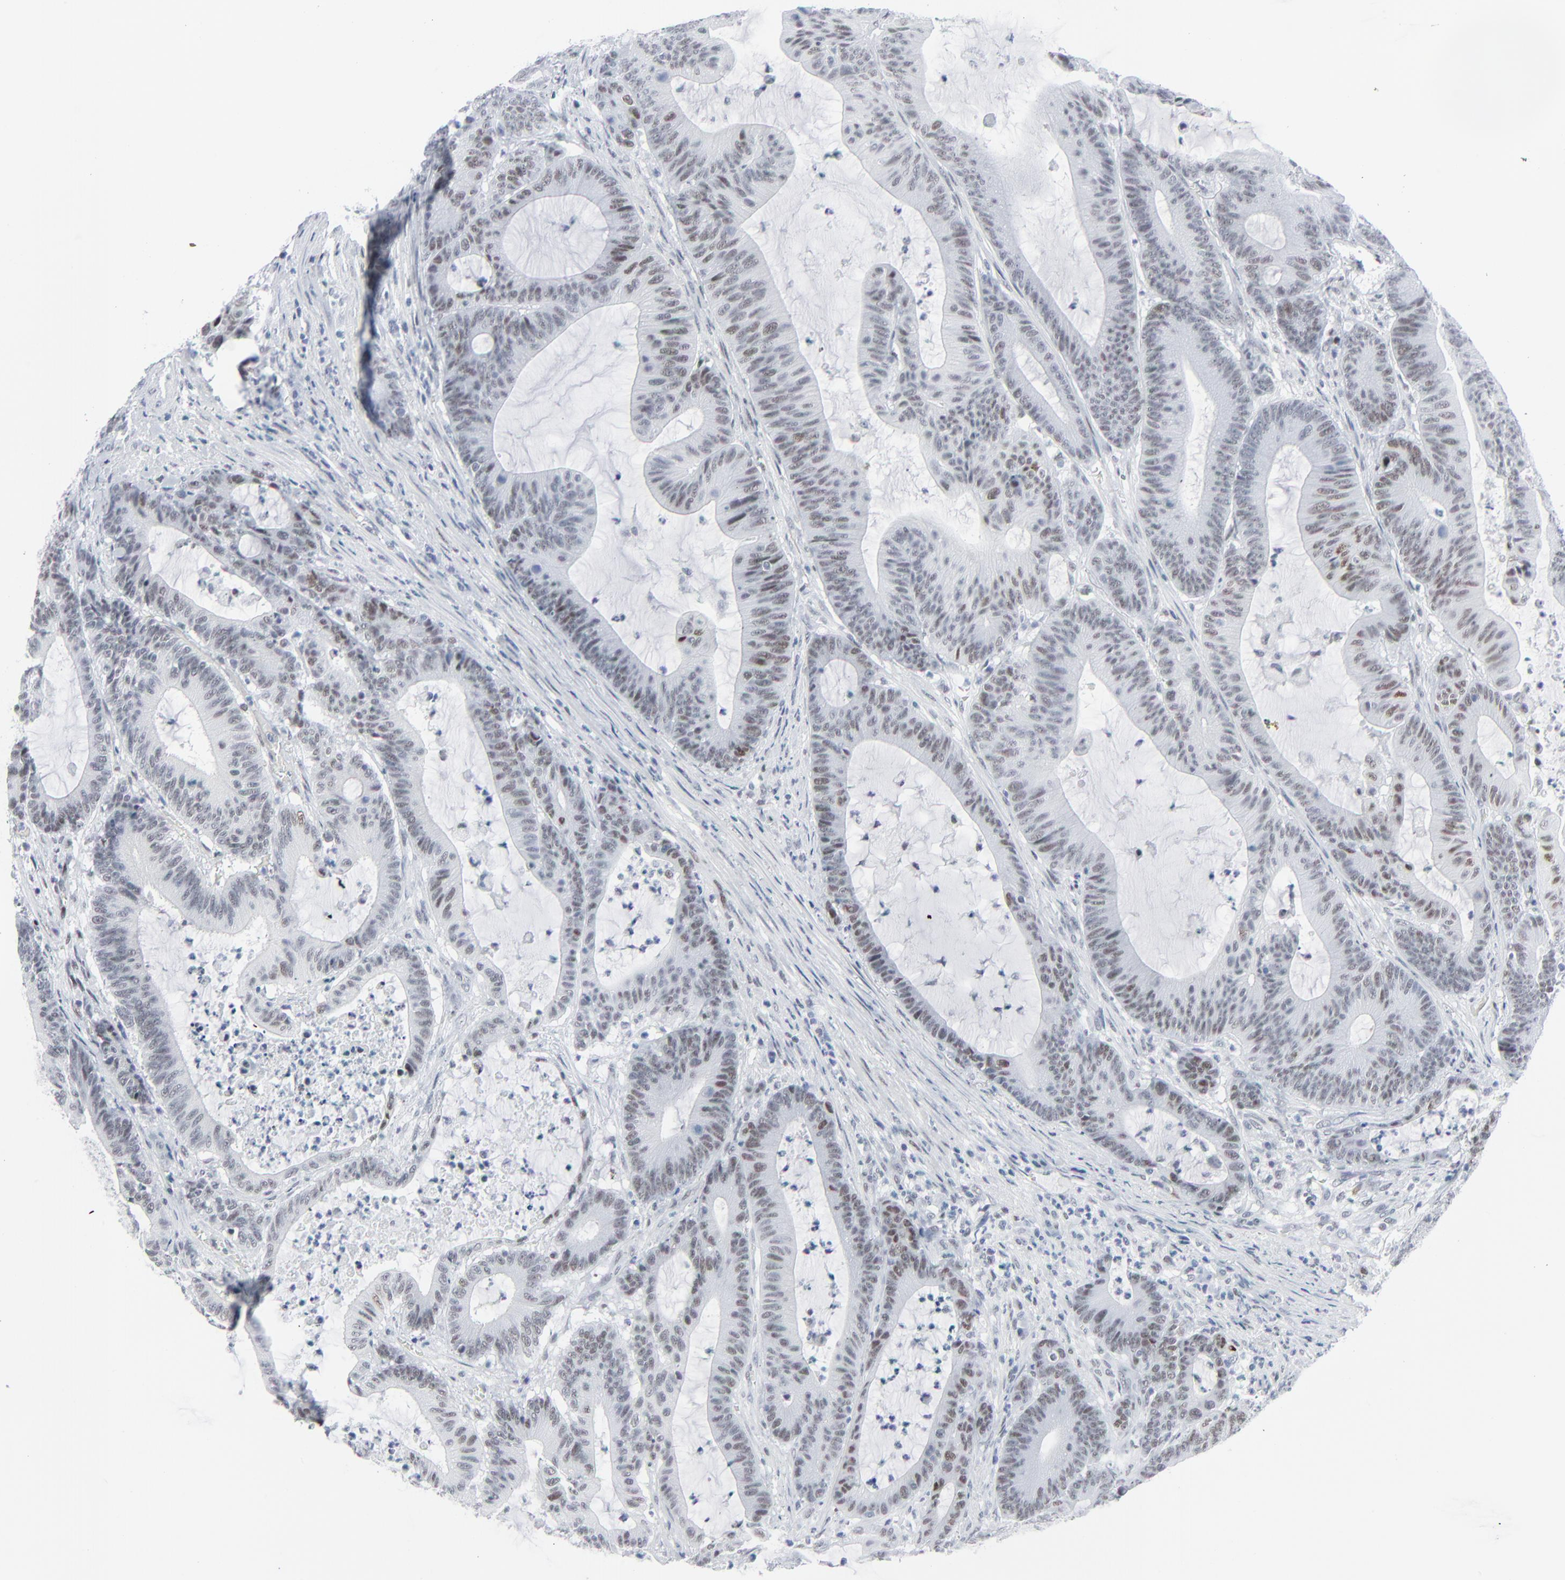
{"staining": {"intensity": "weak", "quantity": ">75%", "location": "nuclear"}, "tissue": "colorectal cancer", "cell_type": "Tumor cells", "image_type": "cancer", "snomed": [{"axis": "morphology", "description": "Adenocarcinoma, NOS"}, {"axis": "topography", "description": "Colon"}], "caption": "High-magnification brightfield microscopy of colorectal adenocarcinoma stained with DAB (3,3'-diaminobenzidine) (brown) and counterstained with hematoxylin (blue). tumor cells exhibit weak nuclear expression is identified in approximately>75% of cells. Nuclei are stained in blue.", "gene": "SIRT1", "patient": {"sex": "female", "age": 84}}